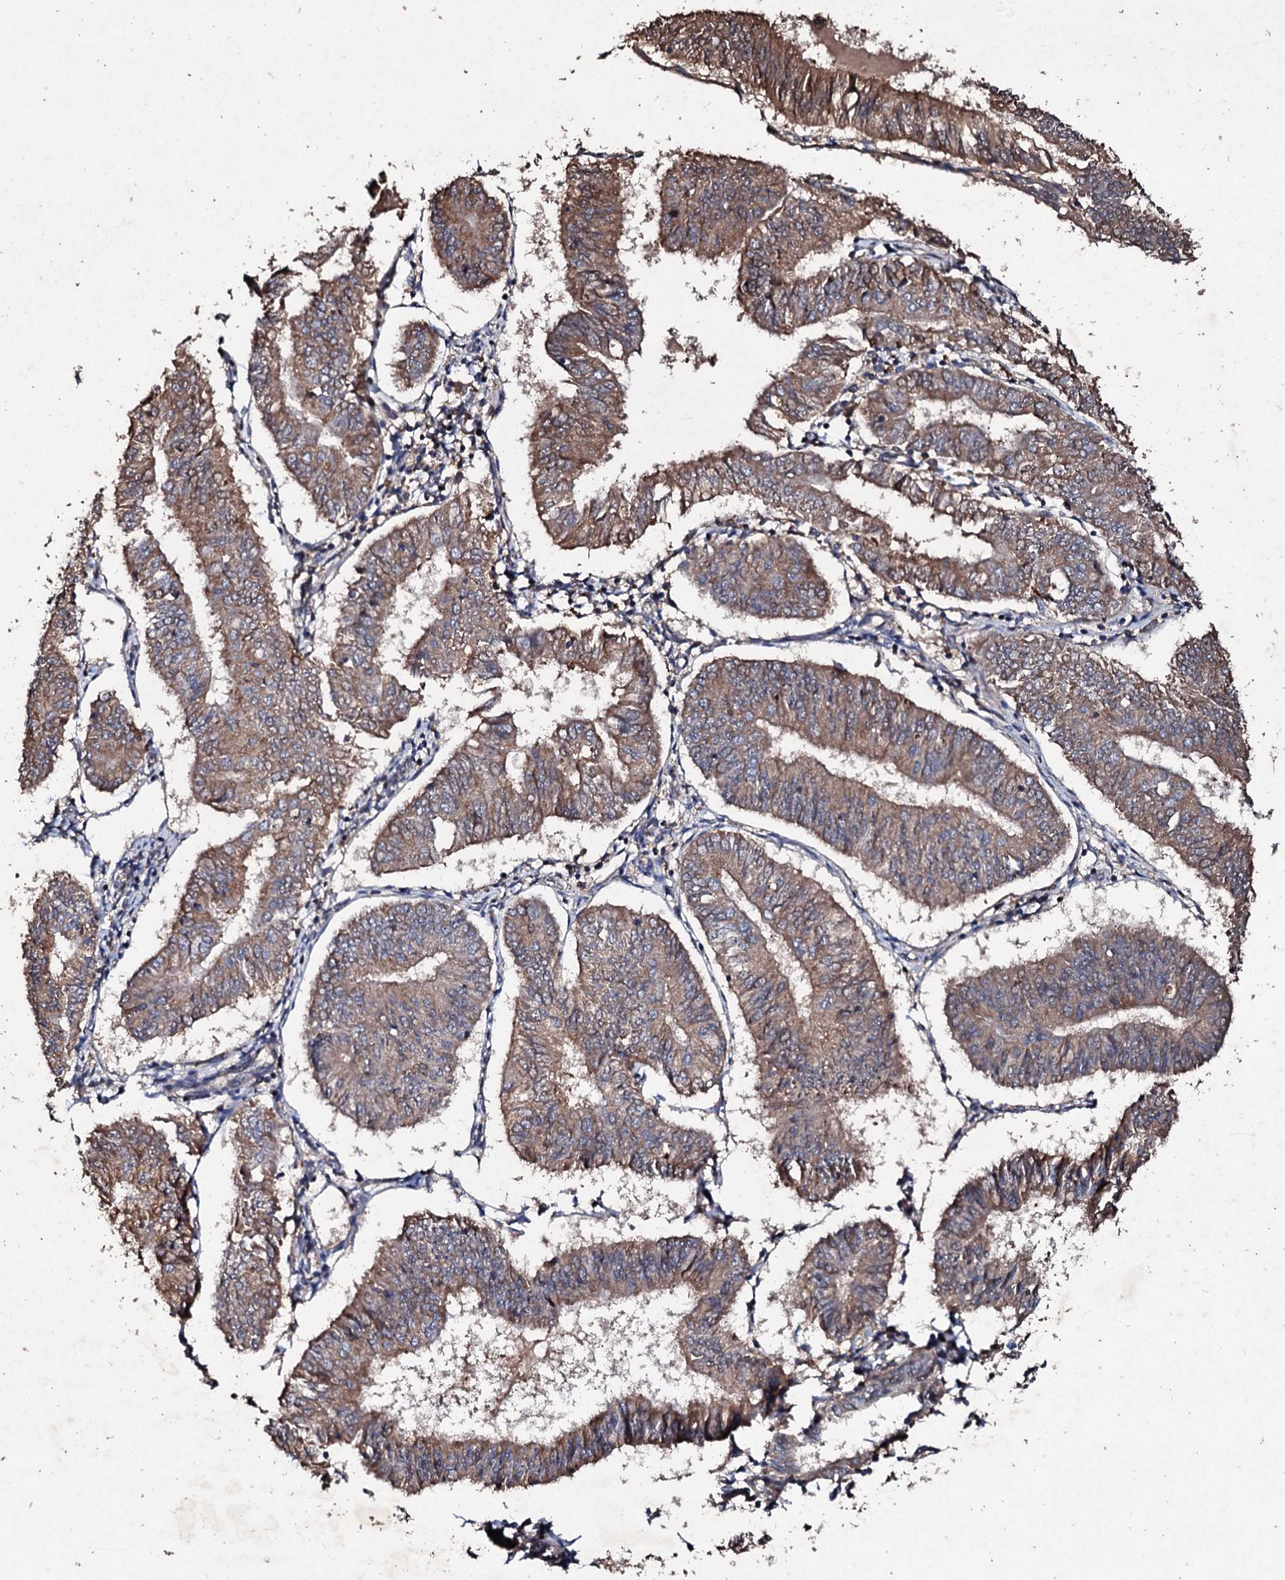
{"staining": {"intensity": "moderate", "quantity": ">75%", "location": "cytoplasmic/membranous"}, "tissue": "endometrial cancer", "cell_type": "Tumor cells", "image_type": "cancer", "snomed": [{"axis": "morphology", "description": "Adenocarcinoma, NOS"}, {"axis": "topography", "description": "Endometrium"}], "caption": "Human endometrial cancer (adenocarcinoma) stained for a protein (brown) displays moderate cytoplasmic/membranous positive expression in approximately >75% of tumor cells.", "gene": "KERA", "patient": {"sex": "female", "age": 58}}